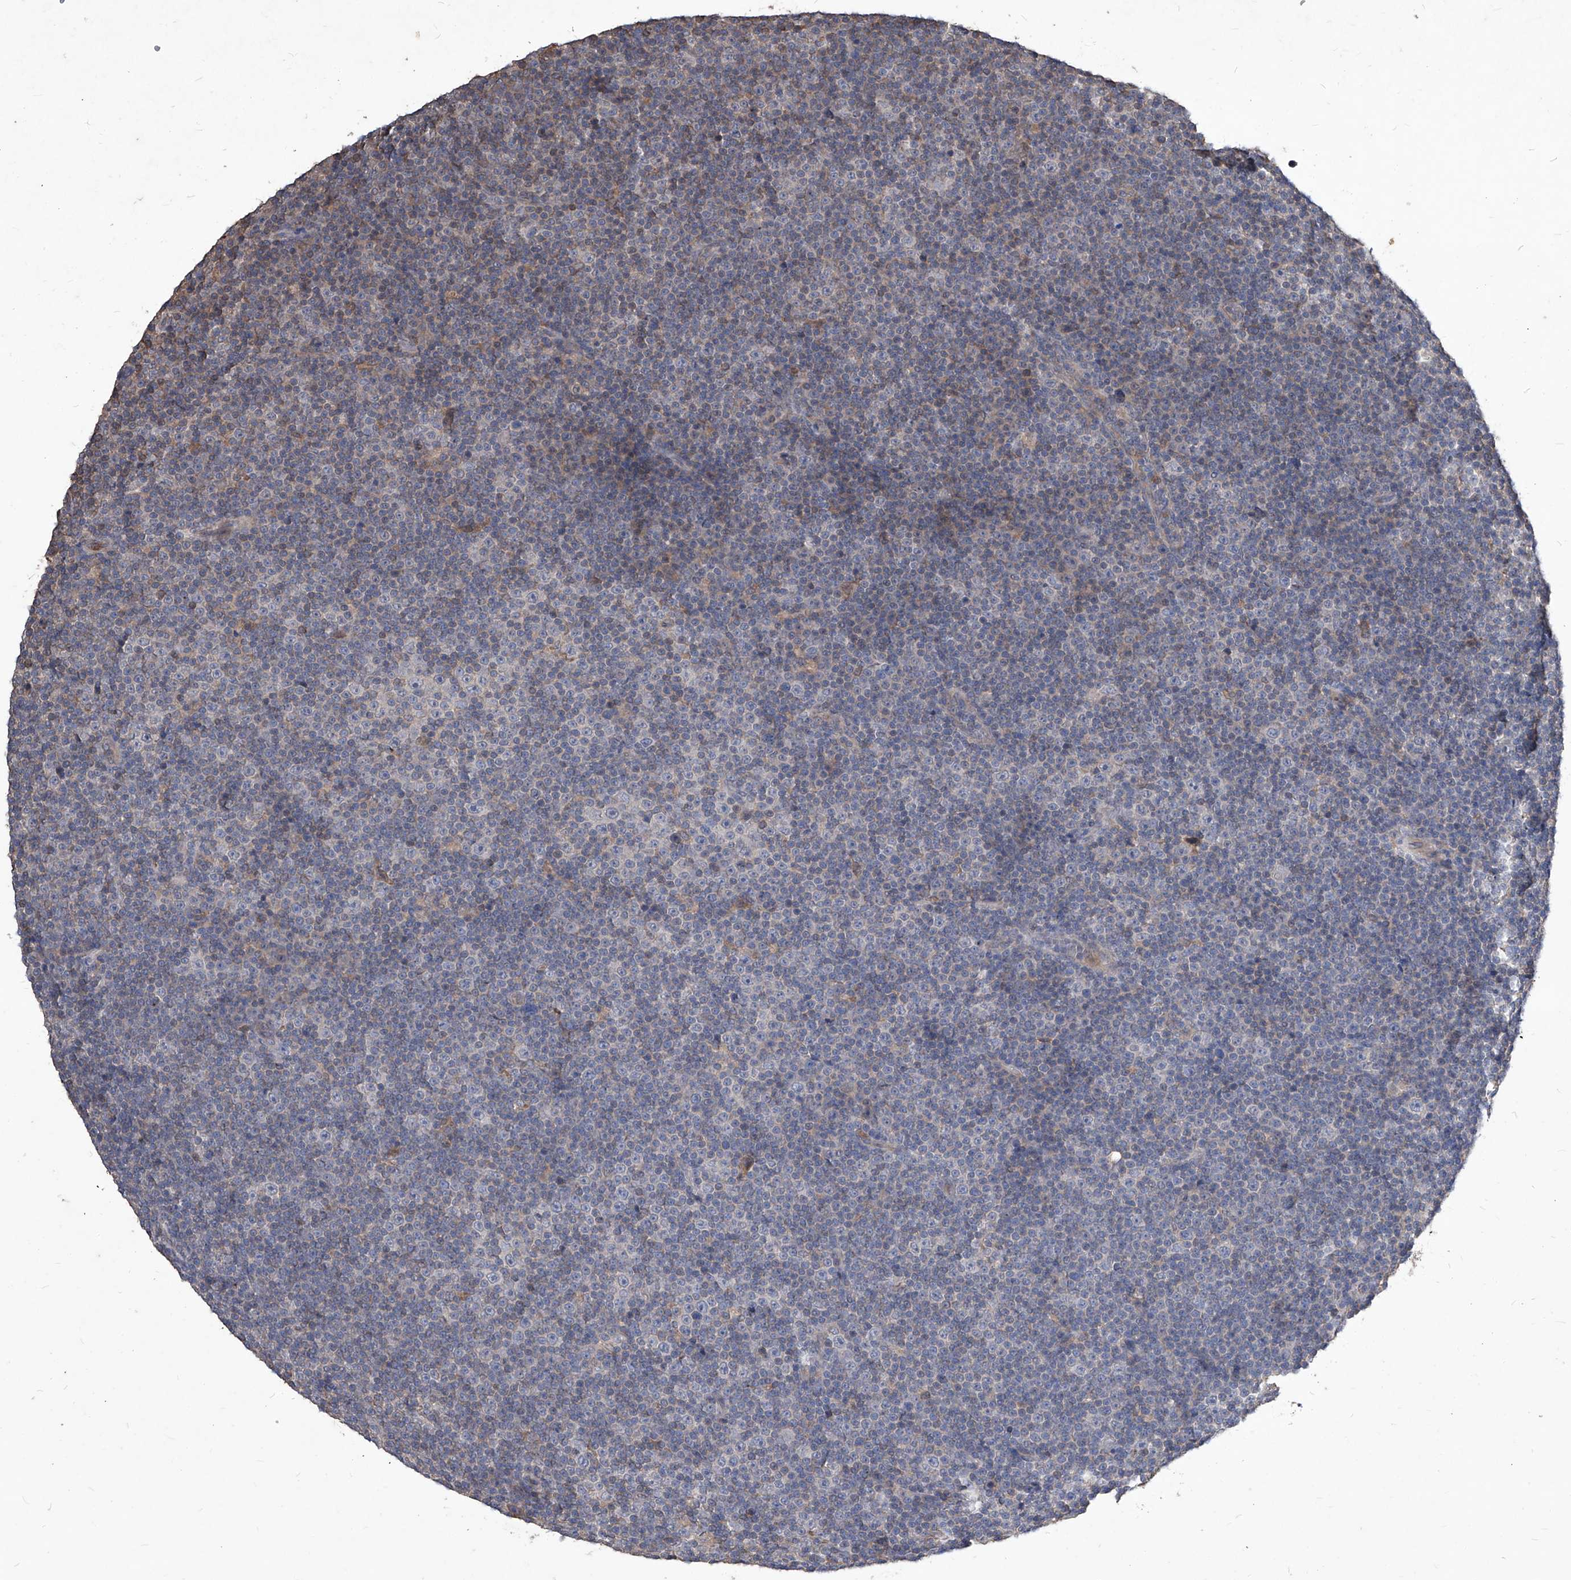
{"staining": {"intensity": "negative", "quantity": "none", "location": "none"}, "tissue": "lymphoma", "cell_type": "Tumor cells", "image_type": "cancer", "snomed": [{"axis": "morphology", "description": "Malignant lymphoma, non-Hodgkin's type, Low grade"}, {"axis": "topography", "description": "Lymph node"}], "caption": "Immunohistochemical staining of lymphoma reveals no significant positivity in tumor cells.", "gene": "SYNGR1", "patient": {"sex": "female", "age": 67}}